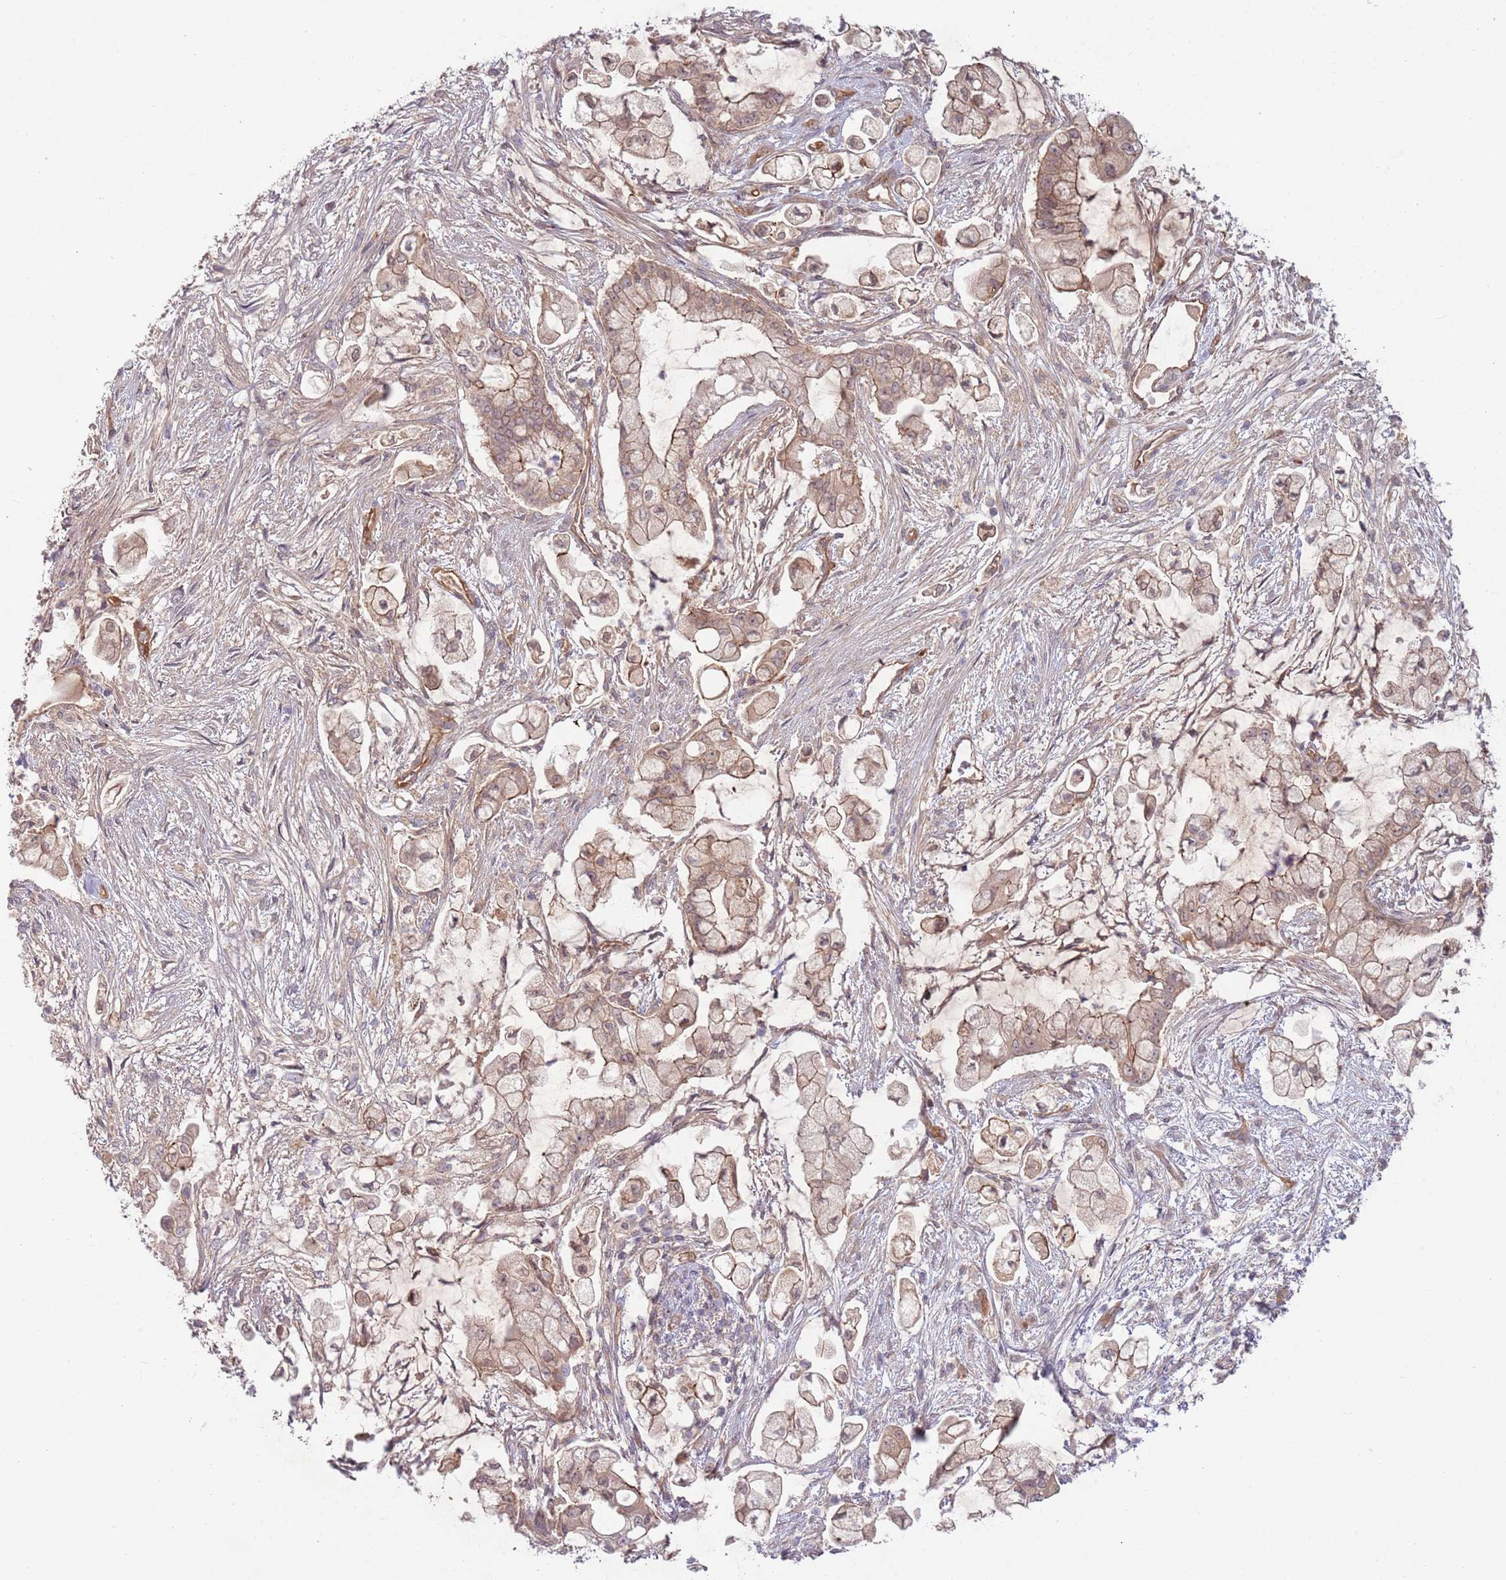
{"staining": {"intensity": "weak", "quantity": ">75%", "location": "cytoplasmic/membranous"}, "tissue": "pancreatic cancer", "cell_type": "Tumor cells", "image_type": "cancer", "snomed": [{"axis": "morphology", "description": "Adenocarcinoma, NOS"}, {"axis": "topography", "description": "Pancreas"}], "caption": "This is a histology image of immunohistochemistry staining of adenocarcinoma (pancreatic), which shows weak expression in the cytoplasmic/membranous of tumor cells.", "gene": "SAV1", "patient": {"sex": "female", "age": 69}}